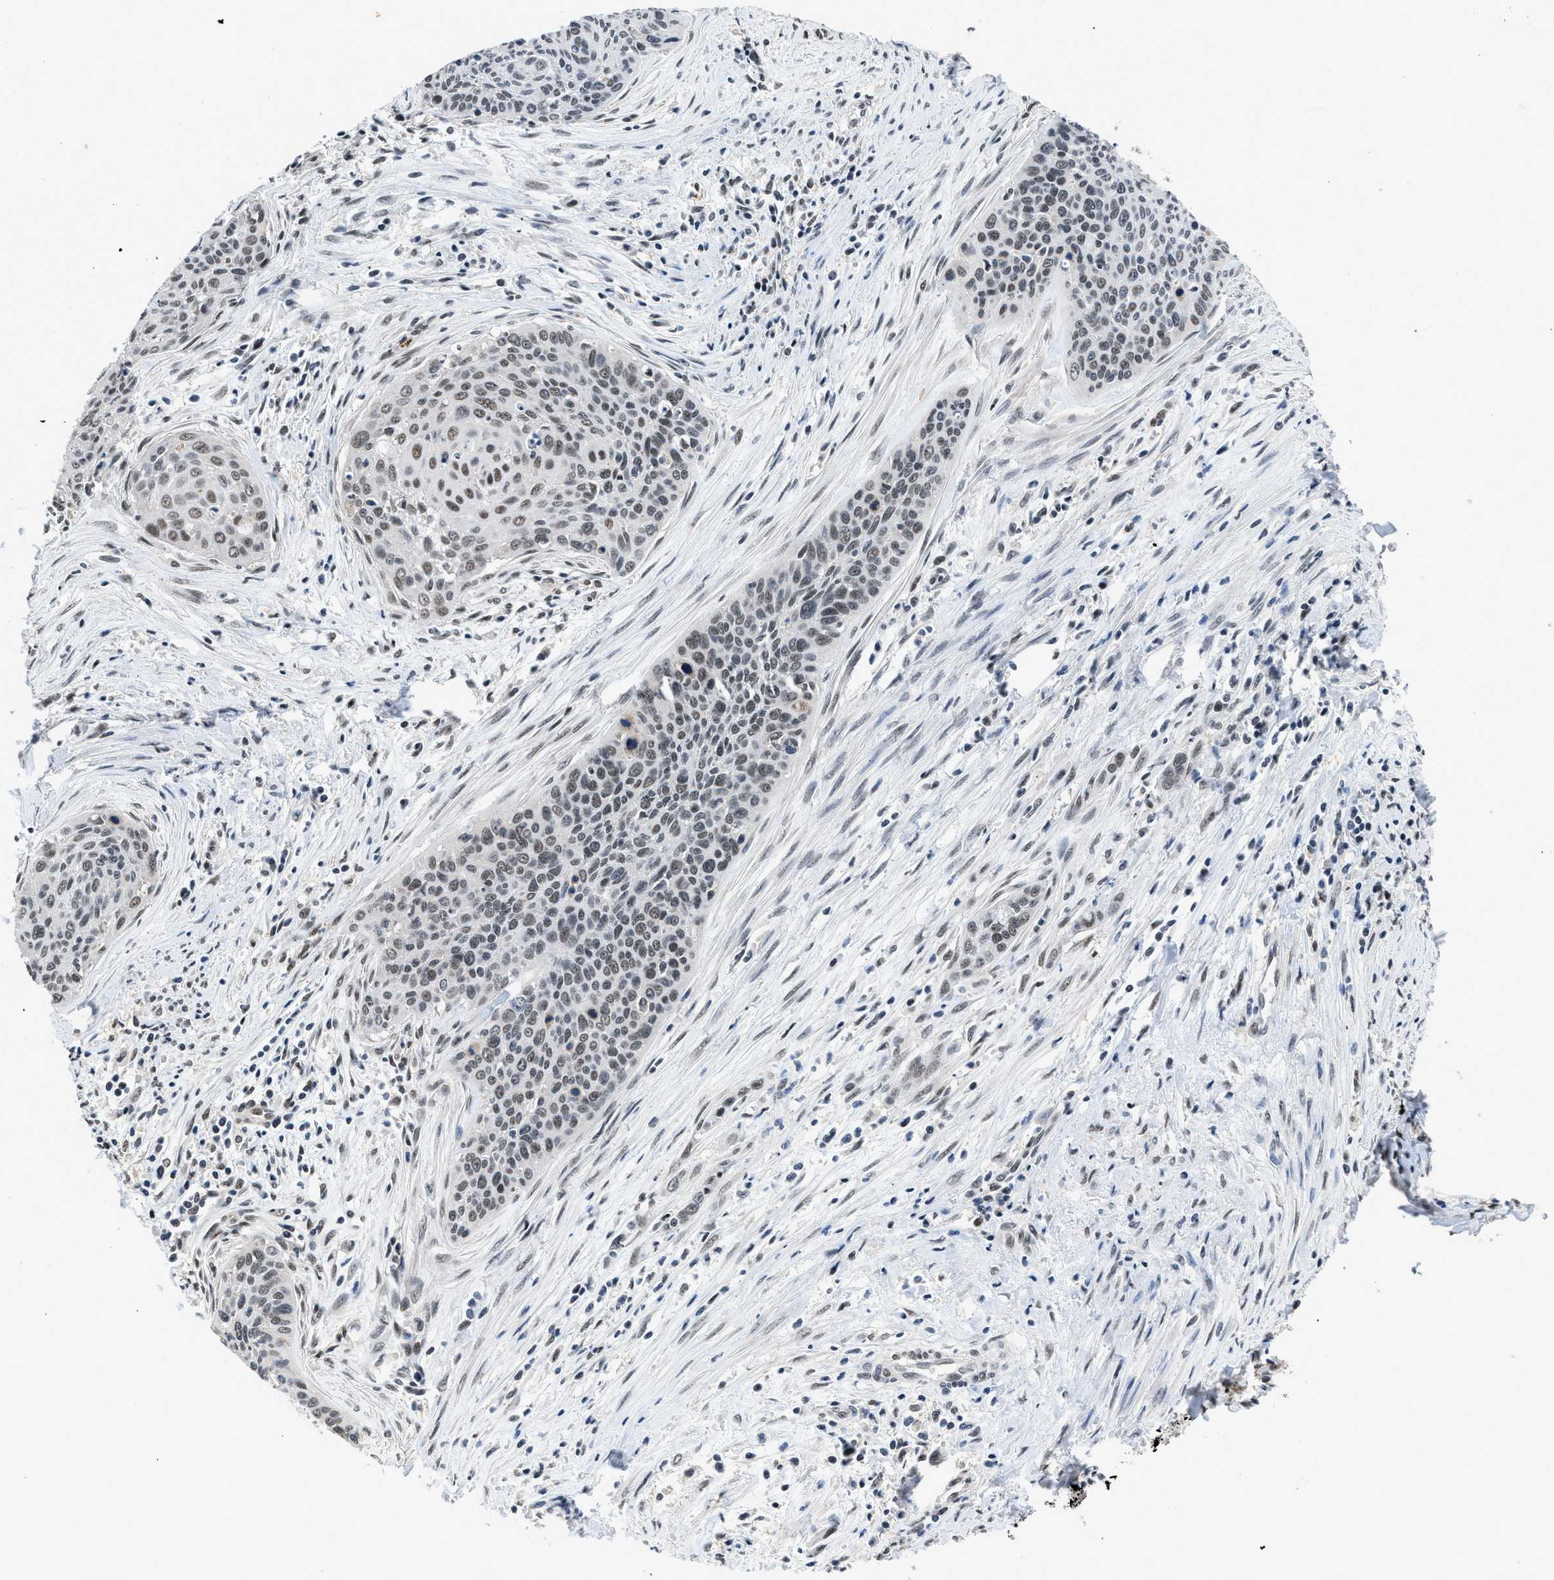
{"staining": {"intensity": "moderate", "quantity": "25%-75%", "location": "nuclear"}, "tissue": "cervical cancer", "cell_type": "Tumor cells", "image_type": "cancer", "snomed": [{"axis": "morphology", "description": "Squamous cell carcinoma, NOS"}, {"axis": "topography", "description": "Cervix"}], "caption": "Immunohistochemistry histopathology image of human cervical cancer stained for a protein (brown), which shows medium levels of moderate nuclear staining in approximately 25%-75% of tumor cells.", "gene": "HNRNPH2", "patient": {"sex": "female", "age": 55}}